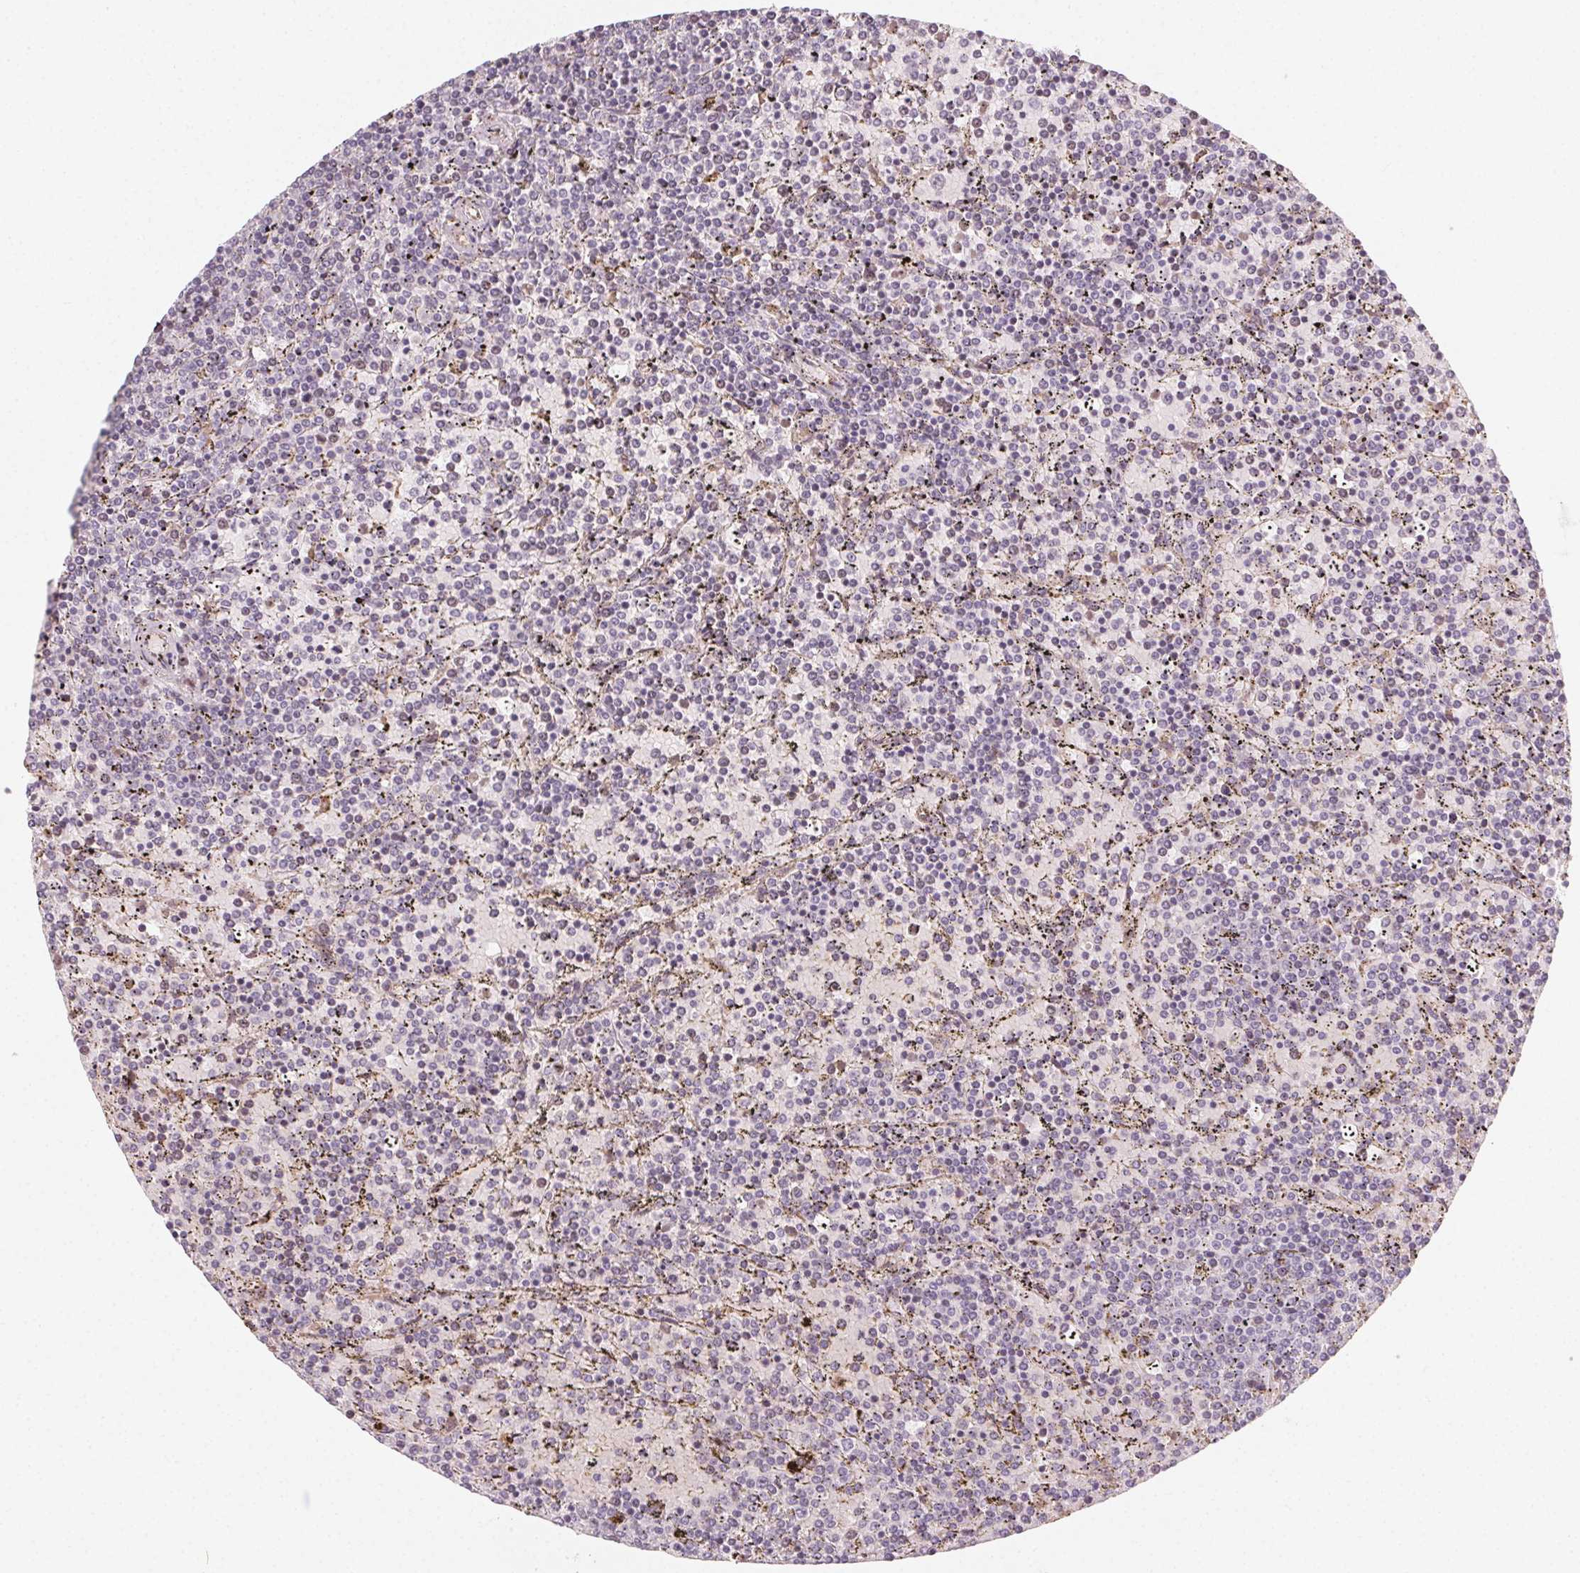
{"staining": {"intensity": "negative", "quantity": "none", "location": "none"}, "tissue": "lymphoma", "cell_type": "Tumor cells", "image_type": "cancer", "snomed": [{"axis": "morphology", "description": "Malignant lymphoma, non-Hodgkin's type, Low grade"}, {"axis": "topography", "description": "Spleen"}], "caption": "High power microscopy histopathology image of an immunohistochemistry (IHC) histopathology image of lymphoma, revealing no significant positivity in tumor cells.", "gene": "CCDC96", "patient": {"sex": "female", "age": 77}}